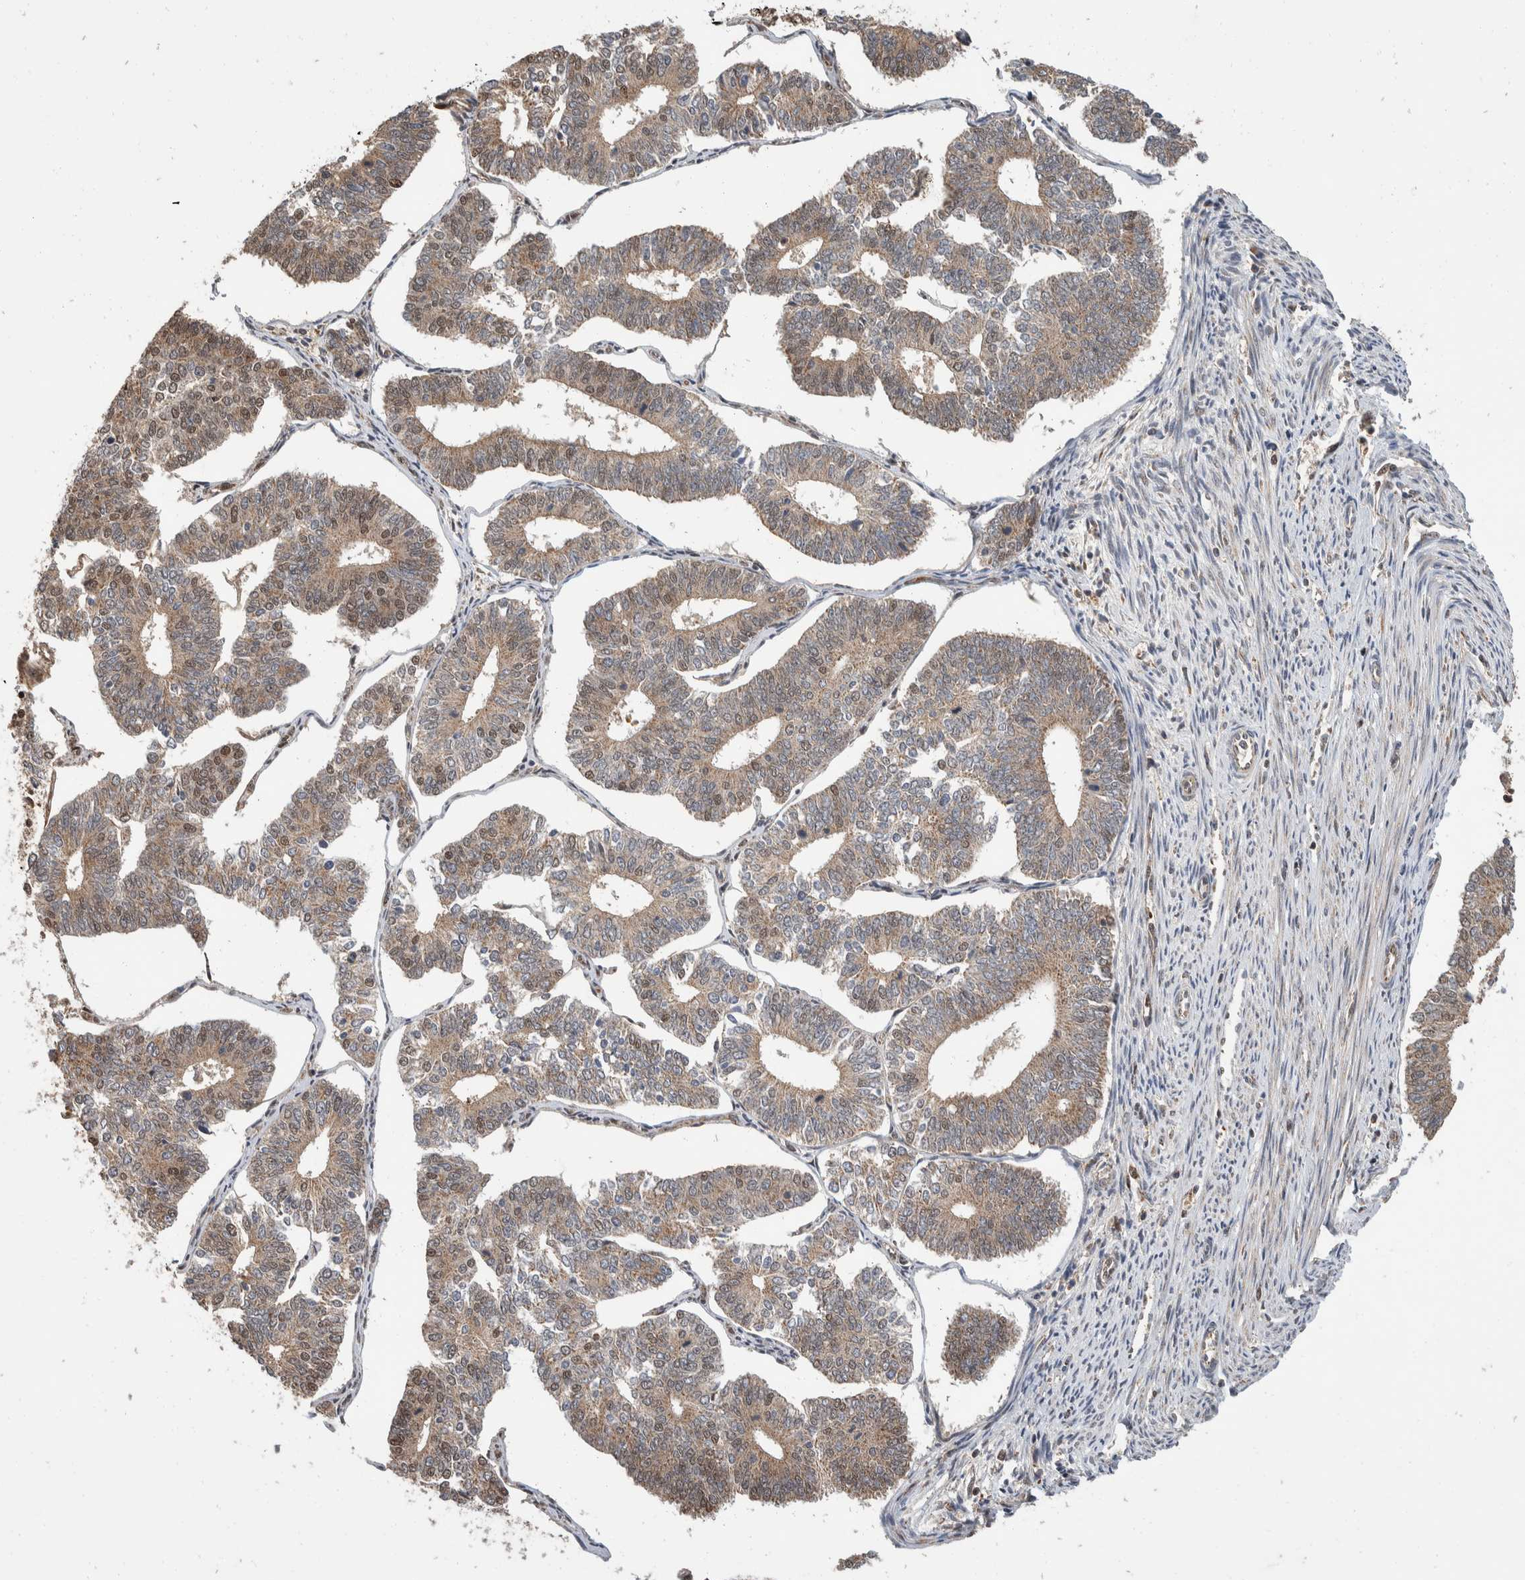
{"staining": {"intensity": "moderate", "quantity": "25%-75%", "location": "cytoplasmic/membranous,nuclear"}, "tissue": "endometrial cancer", "cell_type": "Tumor cells", "image_type": "cancer", "snomed": [{"axis": "morphology", "description": "Adenocarcinoma, NOS"}, {"axis": "topography", "description": "Endometrium"}], "caption": "About 25%-75% of tumor cells in endometrial adenocarcinoma demonstrate moderate cytoplasmic/membranous and nuclear protein staining as visualized by brown immunohistochemical staining.", "gene": "ABHD11", "patient": {"sex": "female", "age": 70}}